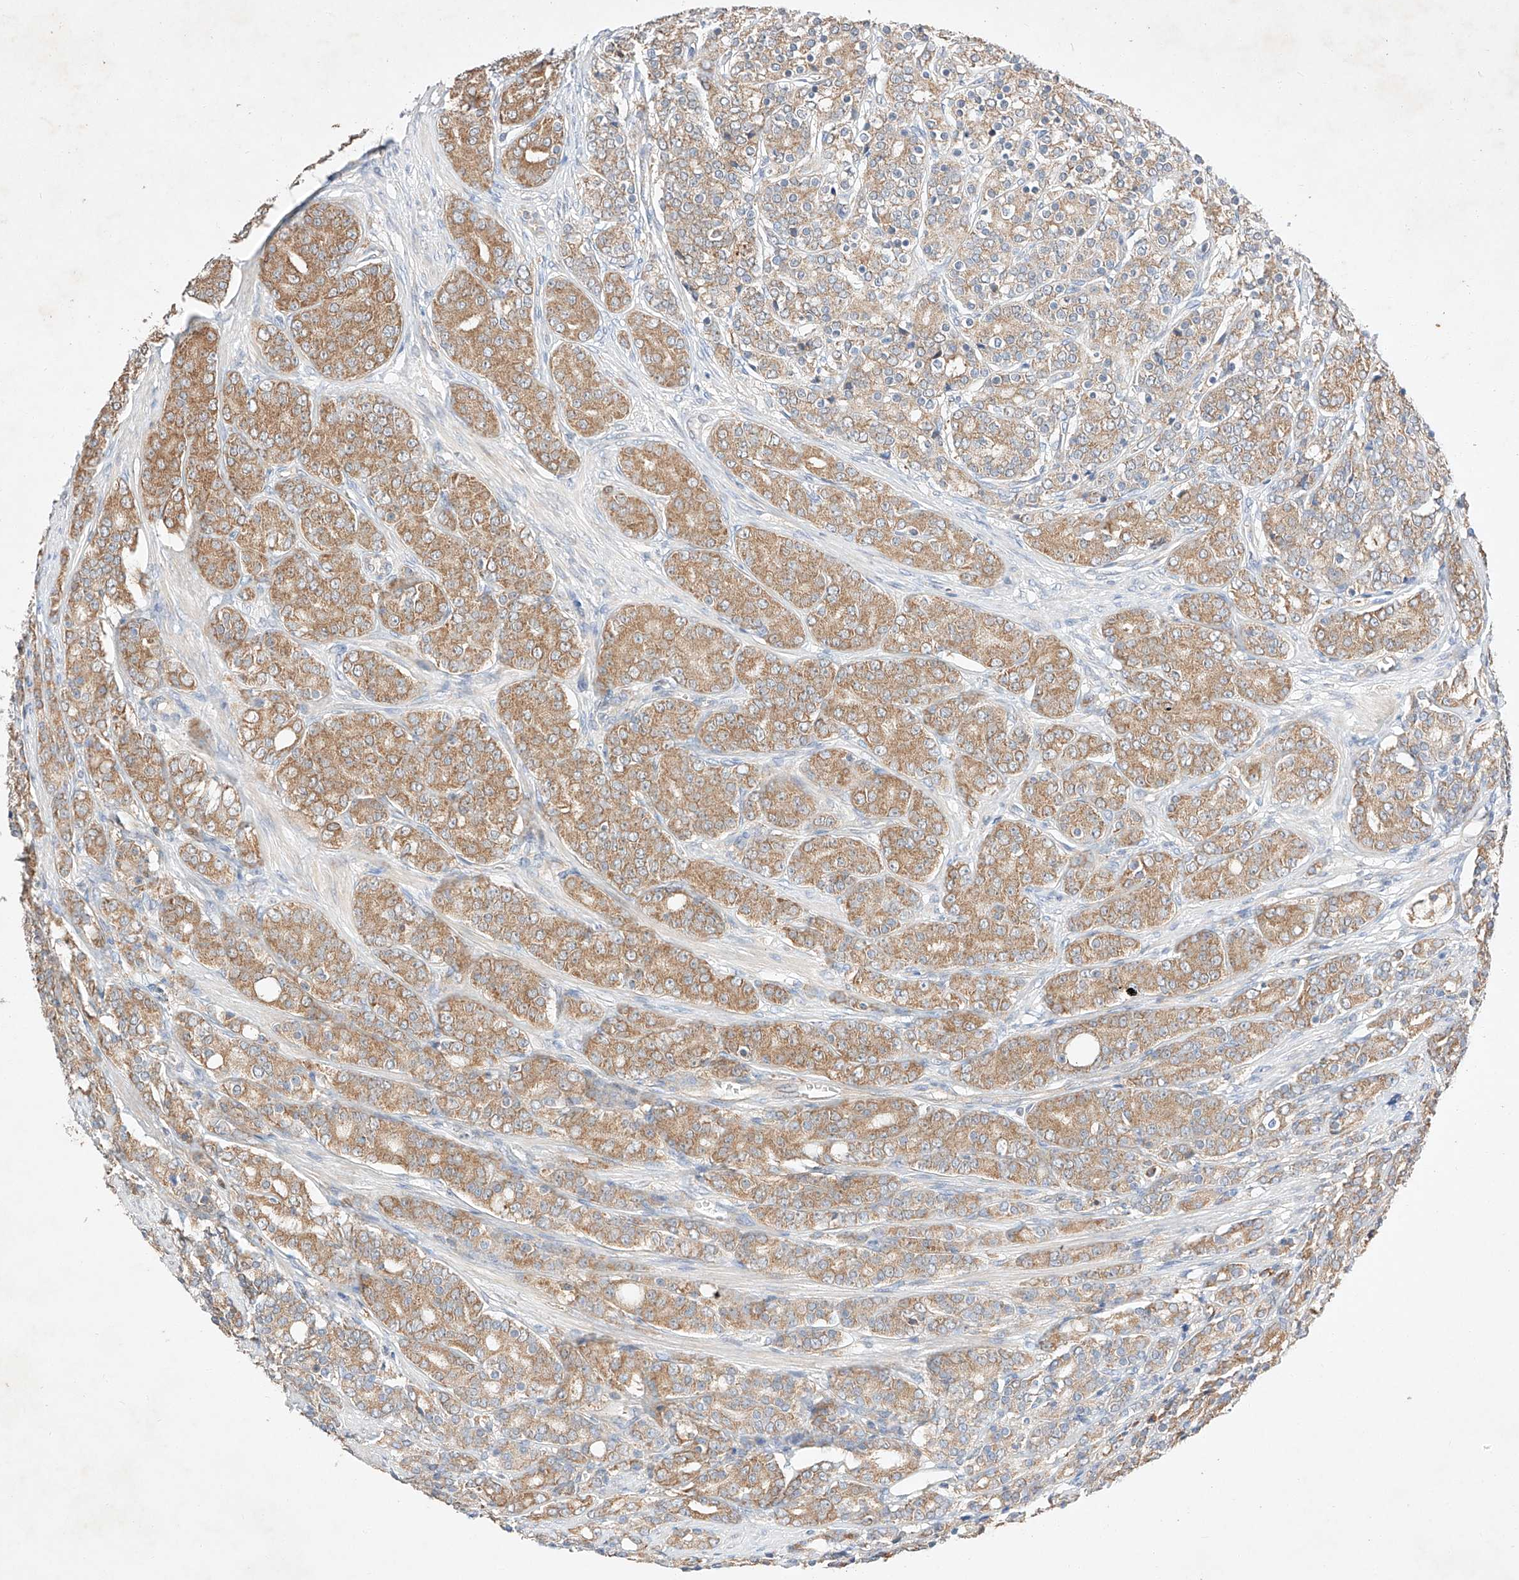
{"staining": {"intensity": "moderate", "quantity": ">75%", "location": "cytoplasmic/membranous"}, "tissue": "prostate cancer", "cell_type": "Tumor cells", "image_type": "cancer", "snomed": [{"axis": "morphology", "description": "Adenocarcinoma, High grade"}, {"axis": "topography", "description": "Prostate"}], "caption": "Immunohistochemistry photomicrograph of prostate cancer (adenocarcinoma (high-grade)) stained for a protein (brown), which exhibits medium levels of moderate cytoplasmic/membranous positivity in about >75% of tumor cells.", "gene": "C6orf118", "patient": {"sex": "male", "age": 62}}